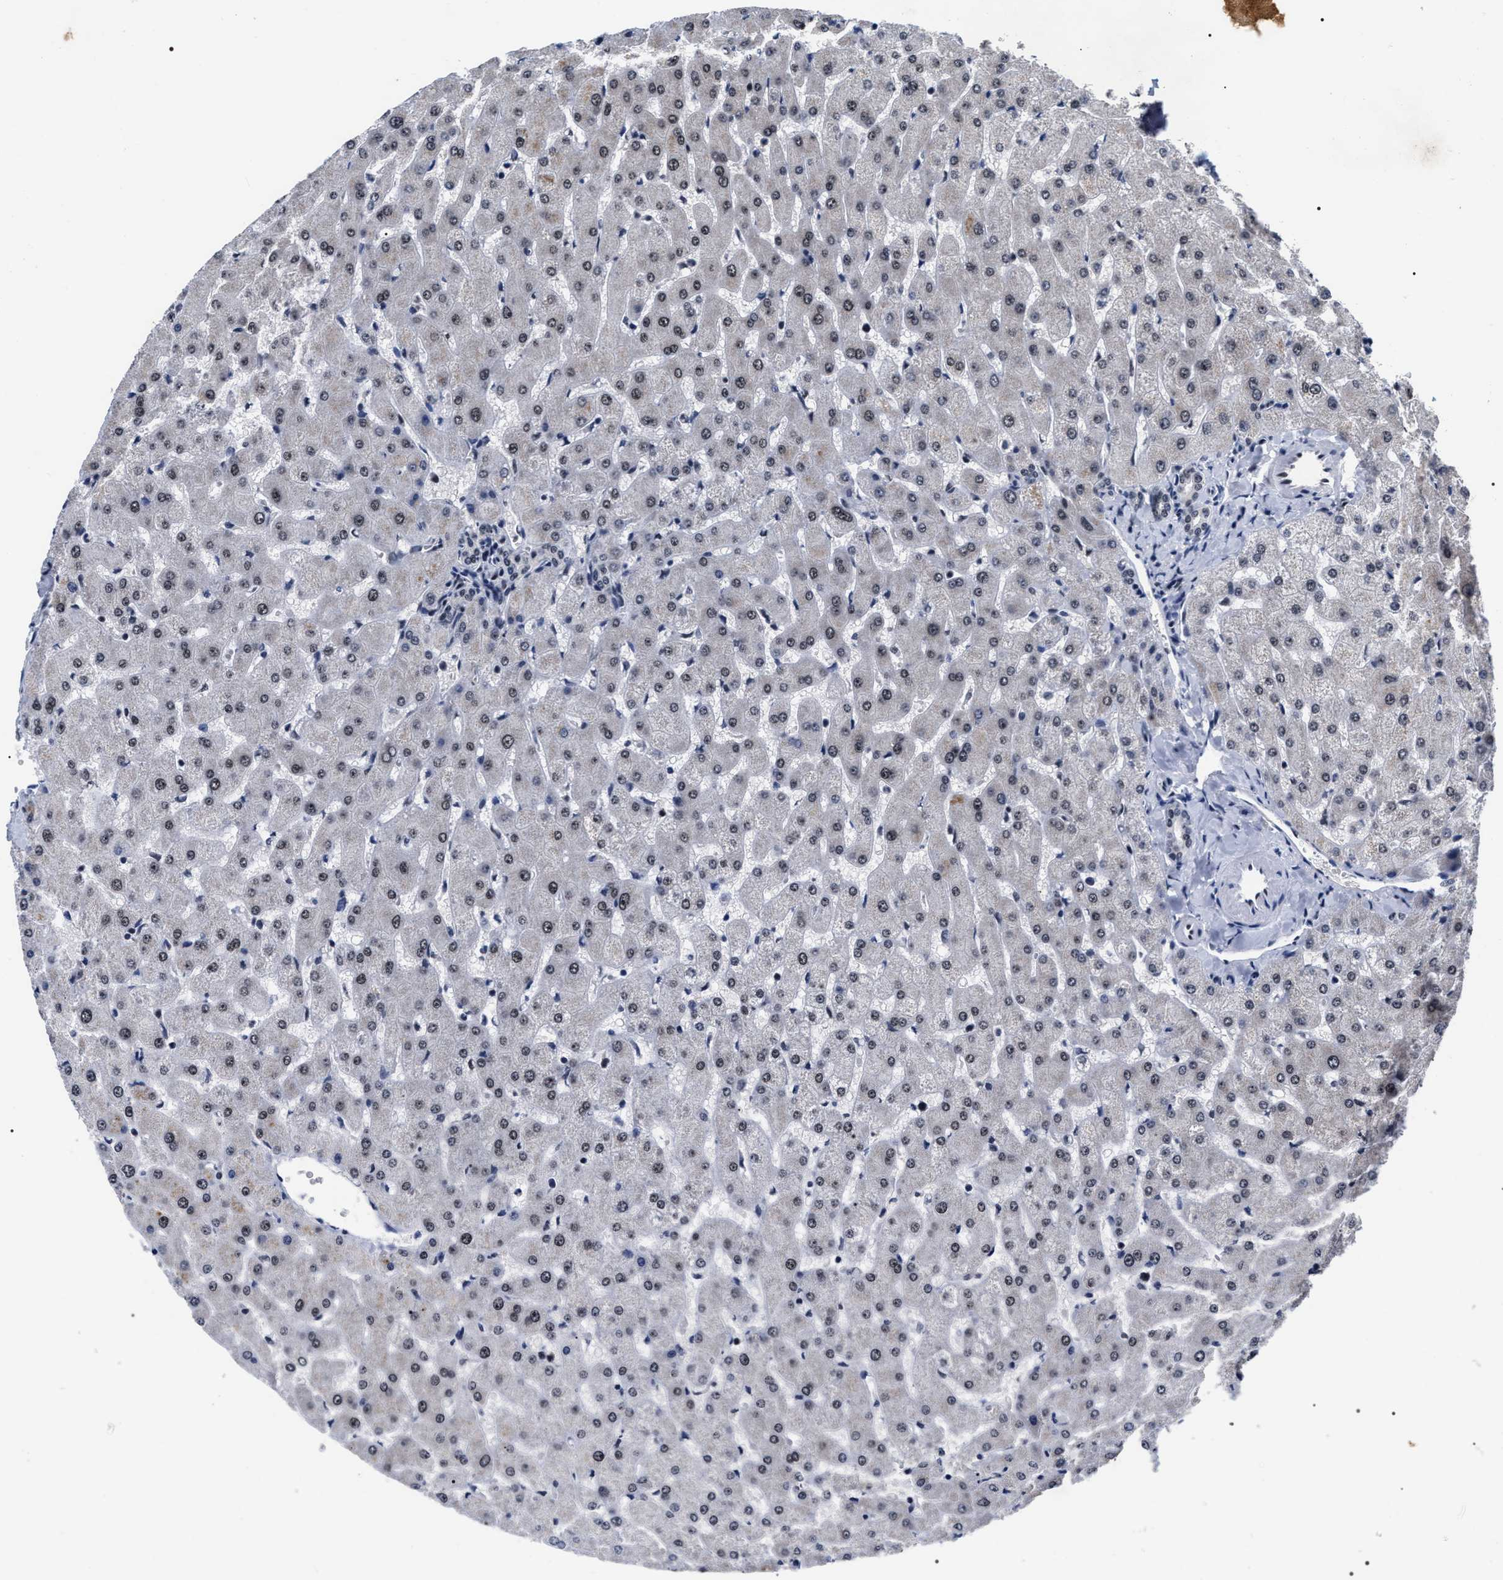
{"staining": {"intensity": "weak", "quantity": "25%-75%", "location": "nuclear"}, "tissue": "liver", "cell_type": "Cholangiocytes", "image_type": "normal", "snomed": [{"axis": "morphology", "description": "Normal tissue, NOS"}, {"axis": "topography", "description": "Liver"}], "caption": "Liver stained with a protein marker demonstrates weak staining in cholangiocytes.", "gene": "RRP1B", "patient": {"sex": "female", "age": 63}}